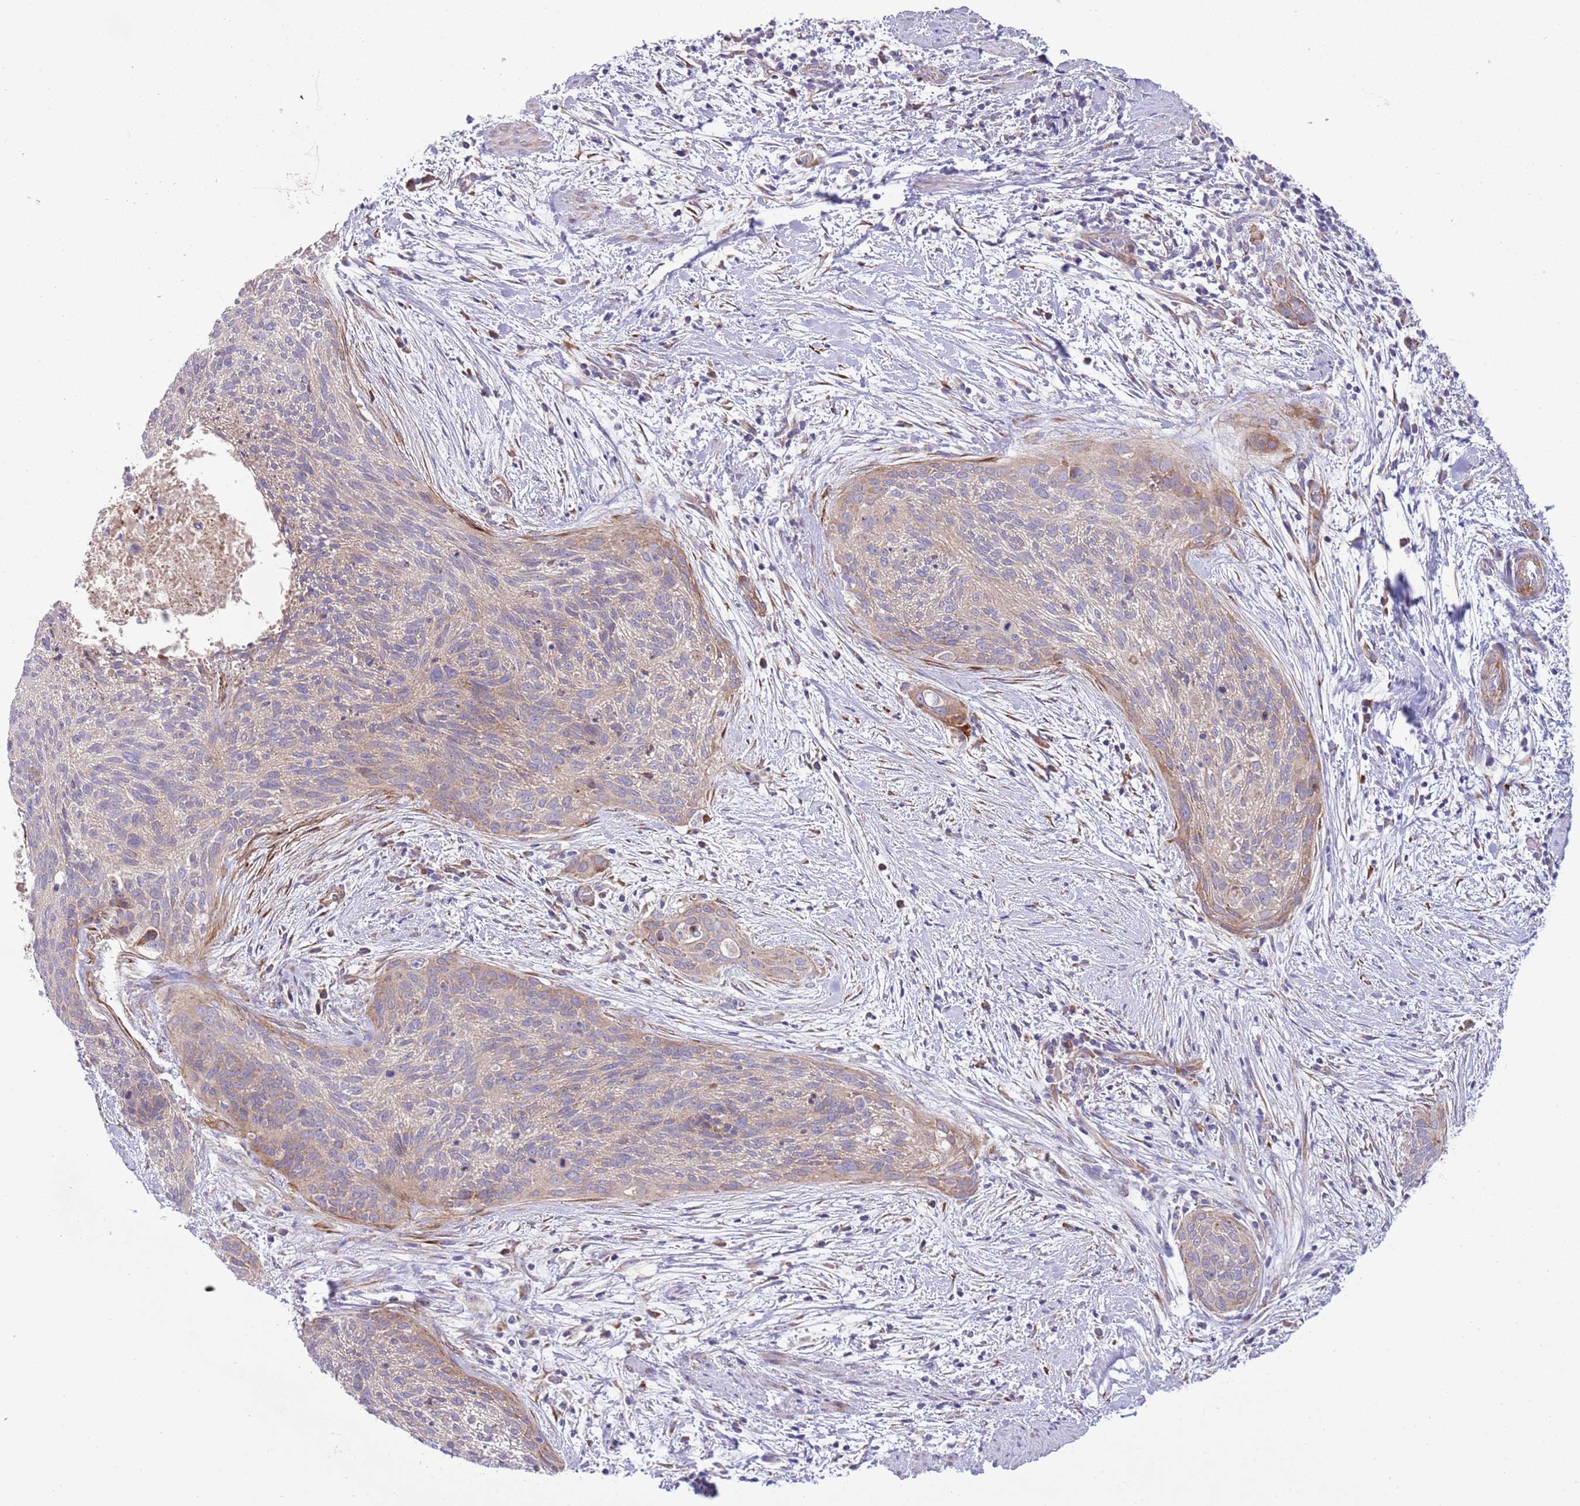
{"staining": {"intensity": "weak", "quantity": "25%-75%", "location": "cytoplasmic/membranous"}, "tissue": "cervical cancer", "cell_type": "Tumor cells", "image_type": "cancer", "snomed": [{"axis": "morphology", "description": "Squamous cell carcinoma, NOS"}, {"axis": "topography", "description": "Cervix"}], "caption": "Immunohistochemistry image of neoplastic tissue: cervical cancer stained using immunohistochemistry (IHC) exhibits low levels of weak protein expression localized specifically in the cytoplasmic/membranous of tumor cells, appearing as a cytoplasmic/membranous brown color.", "gene": "TOMM5", "patient": {"sex": "female", "age": 55}}